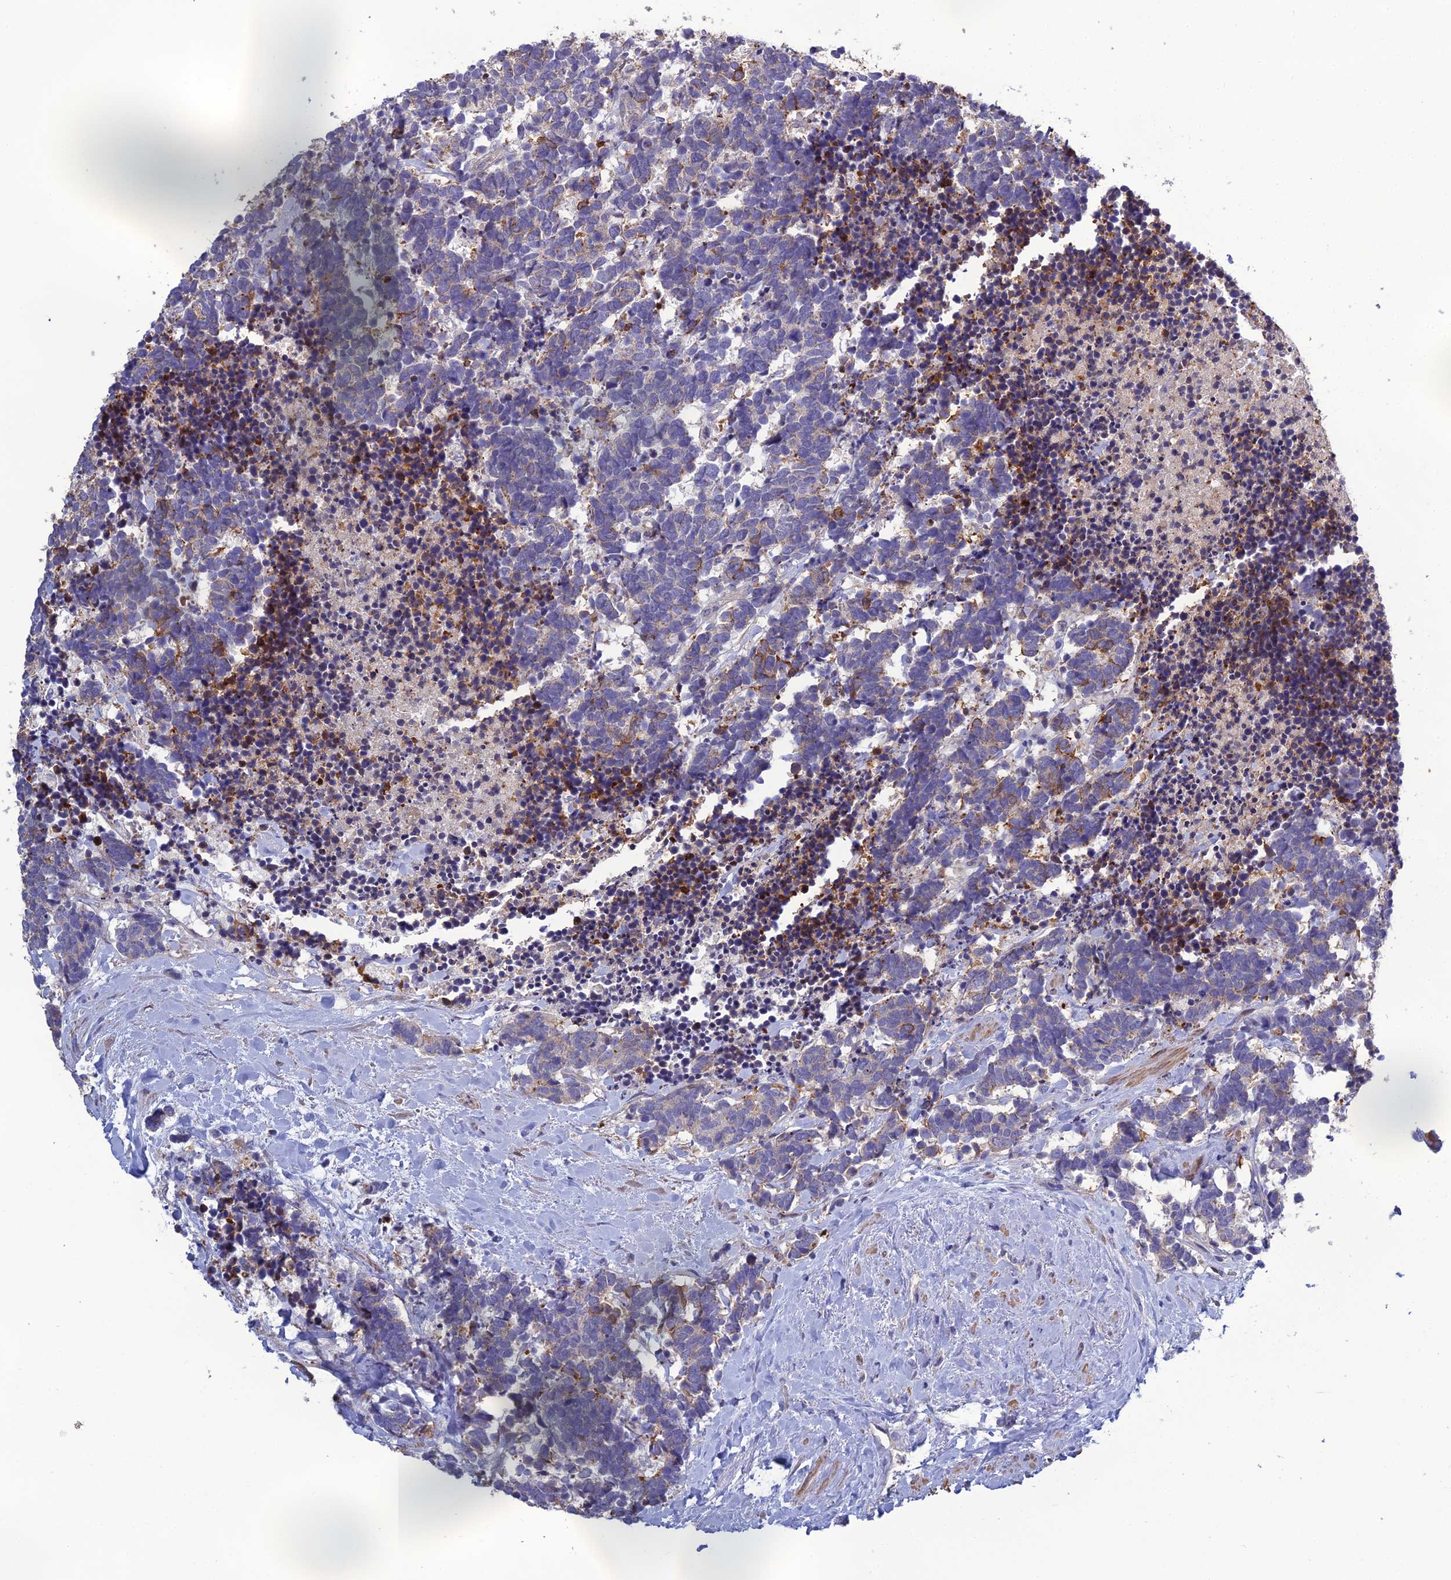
{"staining": {"intensity": "moderate", "quantity": "<25%", "location": "cytoplasmic/membranous"}, "tissue": "carcinoid", "cell_type": "Tumor cells", "image_type": "cancer", "snomed": [{"axis": "morphology", "description": "Carcinoma, NOS"}, {"axis": "morphology", "description": "Carcinoid, malignant, NOS"}, {"axis": "topography", "description": "Prostate"}], "caption": "Immunohistochemistry (IHC) of carcinoid displays low levels of moderate cytoplasmic/membranous expression in about <25% of tumor cells. (Stains: DAB (3,3'-diaminobenzidine) in brown, nuclei in blue, Microscopy: brightfield microscopy at high magnification).", "gene": "LZTS2", "patient": {"sex": "male", "age": 57}}